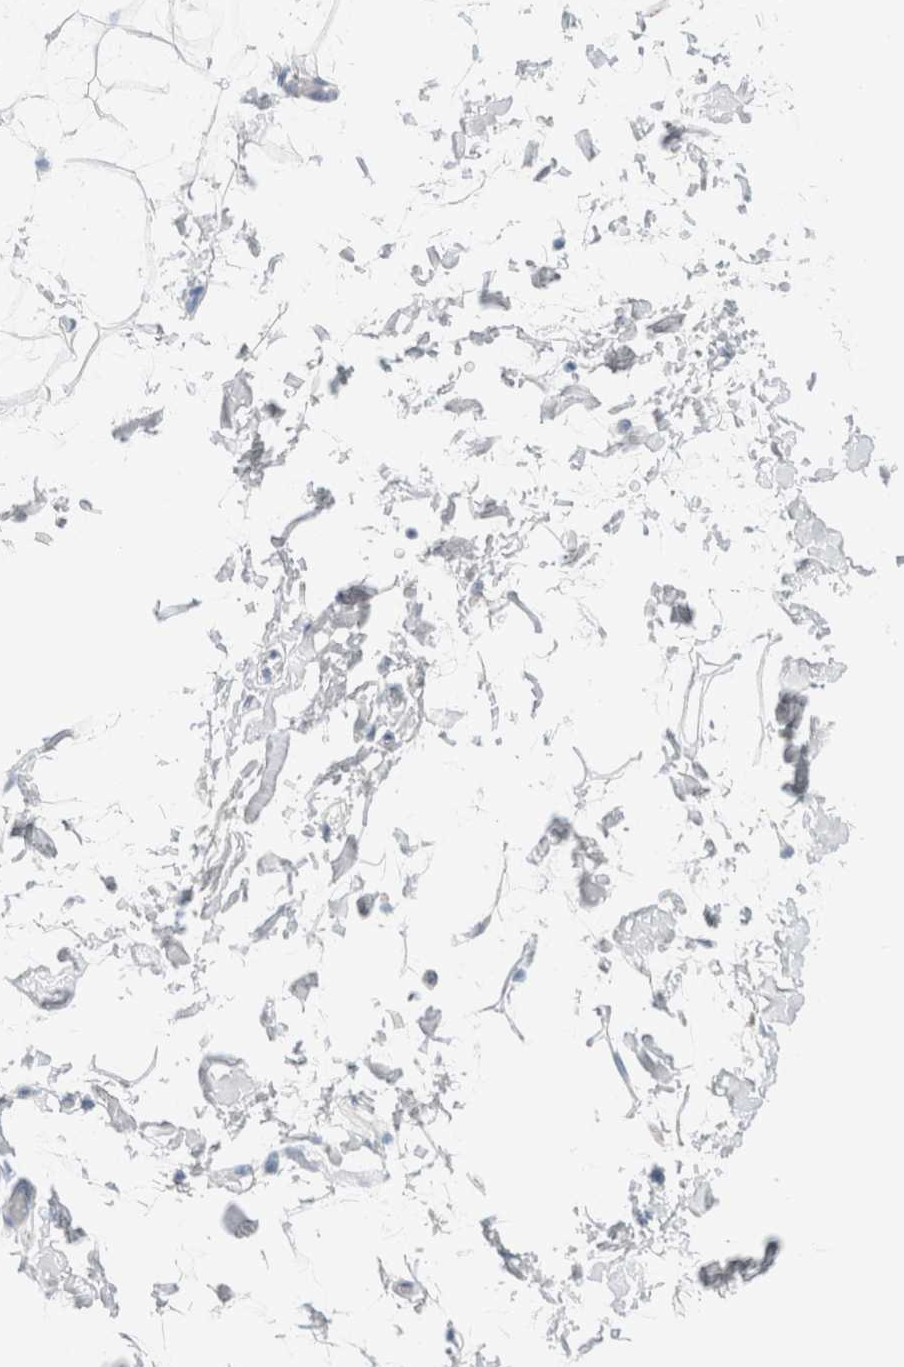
{"staining": {"intensity": "negative", "quantity": "none", "location": "none"}, "tissue": "adipose tissue", "cell_type": "Adipocytes", "image_type": "normal", "snomed": [{"axis": "morphology", "description": "Normal tissue, NOS"}, {"axis": "topography", "description": "Soft tissue"}], "caption": "This is an IHC photomicrograph of benign human adipose tissue. There is no staining in adipocytes.", "gene": "CPQ", "patient": {"sex": "male", "age": 72}}